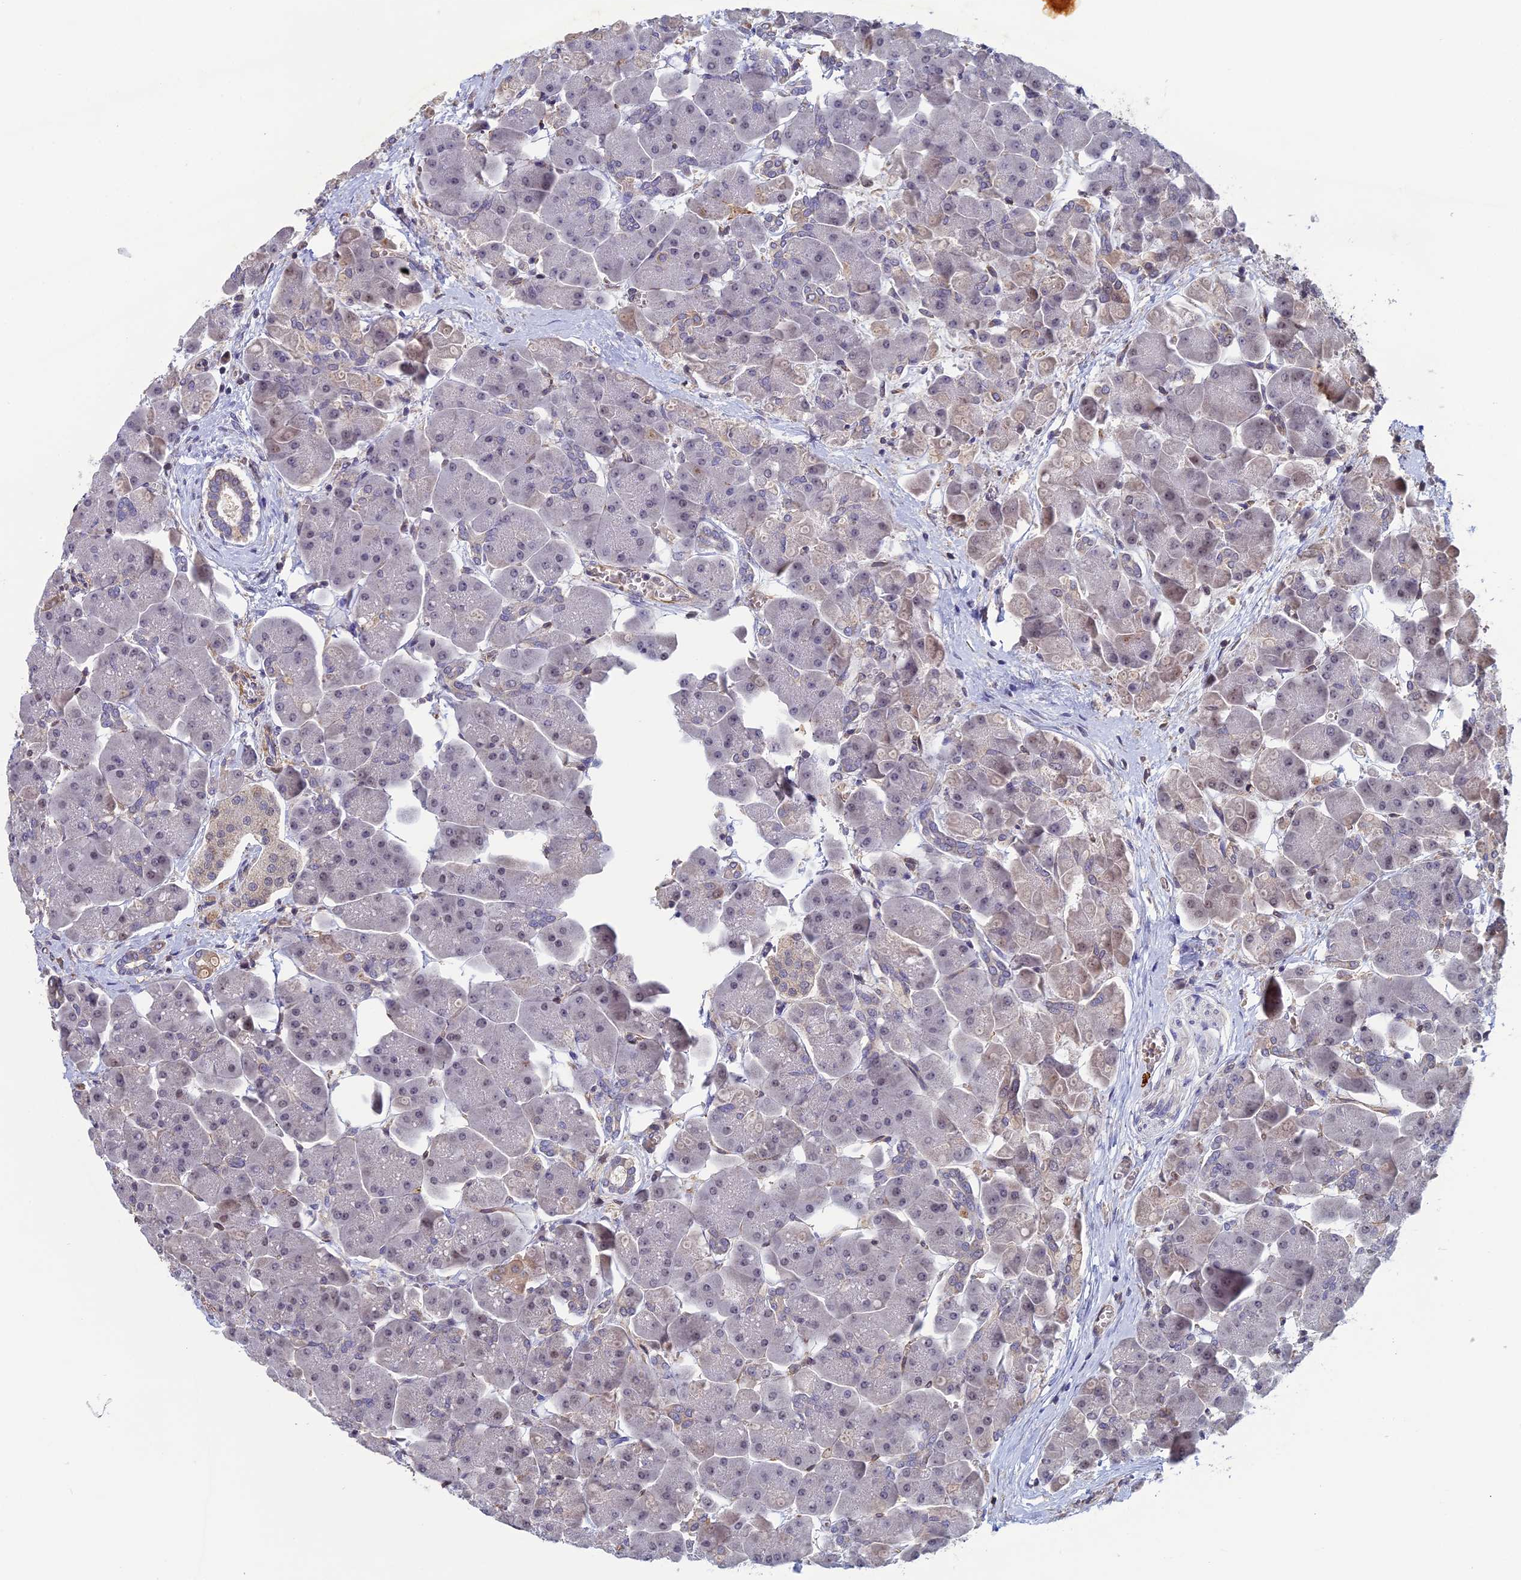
{"staining": {"intensity": "weak", "quantity": "25%-75%", "location": "cytoplasmic/membranous,nuclear"}, "tissue": "pancreas", "cell_type": "Exocrine glandular cells", "image_type": "normal", "snomed": [{"axis": "morphology", "description": "Normal tissue, NOS"}, {"axis": "topography", "description": "Pancreas"}], "caption": "Pancreas stained with IHC shows weak cytoplasmic/membranous,nuclear expression in about 25%-75% of exocrine glandular cells. Using DAB (3,3'-diaminobenzidine) (brown) and hematoxylin (blue) stains, captured at high magnification using brightfield microscopy.", "gene": "FAM98C", "patient": {"sex": "male", "age": 66}}